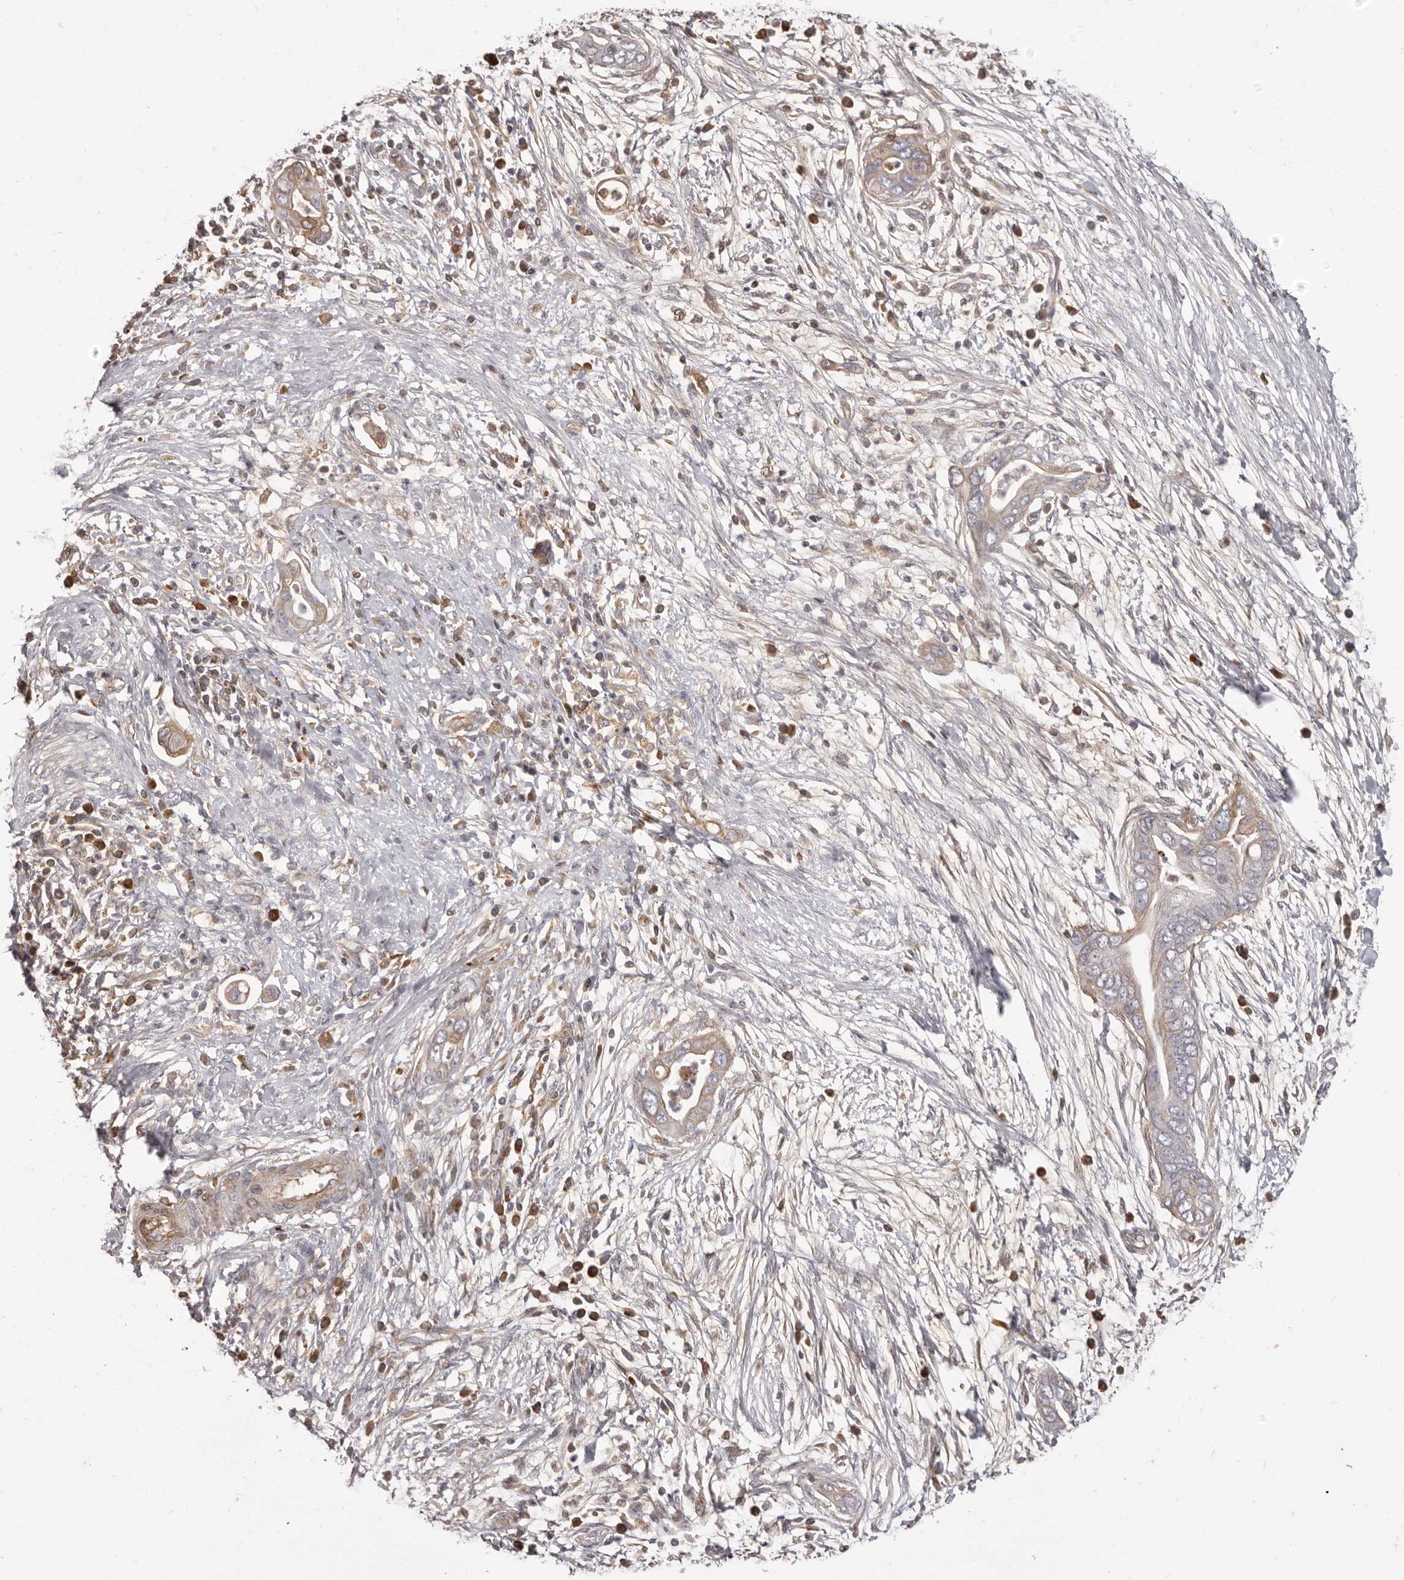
{"staining": {"intensity": "weak", "quantity": "<25%", "location": "cytoplasmic/membranous"}, "tissue": "pancreatic cancer", "cell_type": "Tumor cells", "image_type": "cancer", "snomed": [{"axis": "morphology", "description": "Adenocarcinoma, NOS"}, {"axis": "topography", "description": "Pancreas"}], "caption": "Adenocarcinoma (pancreatic) stained for a protein using IHC displays no expression tumor cells.", "gene": "OTUD3", "patient": {"sex": "male", "age": 75}}